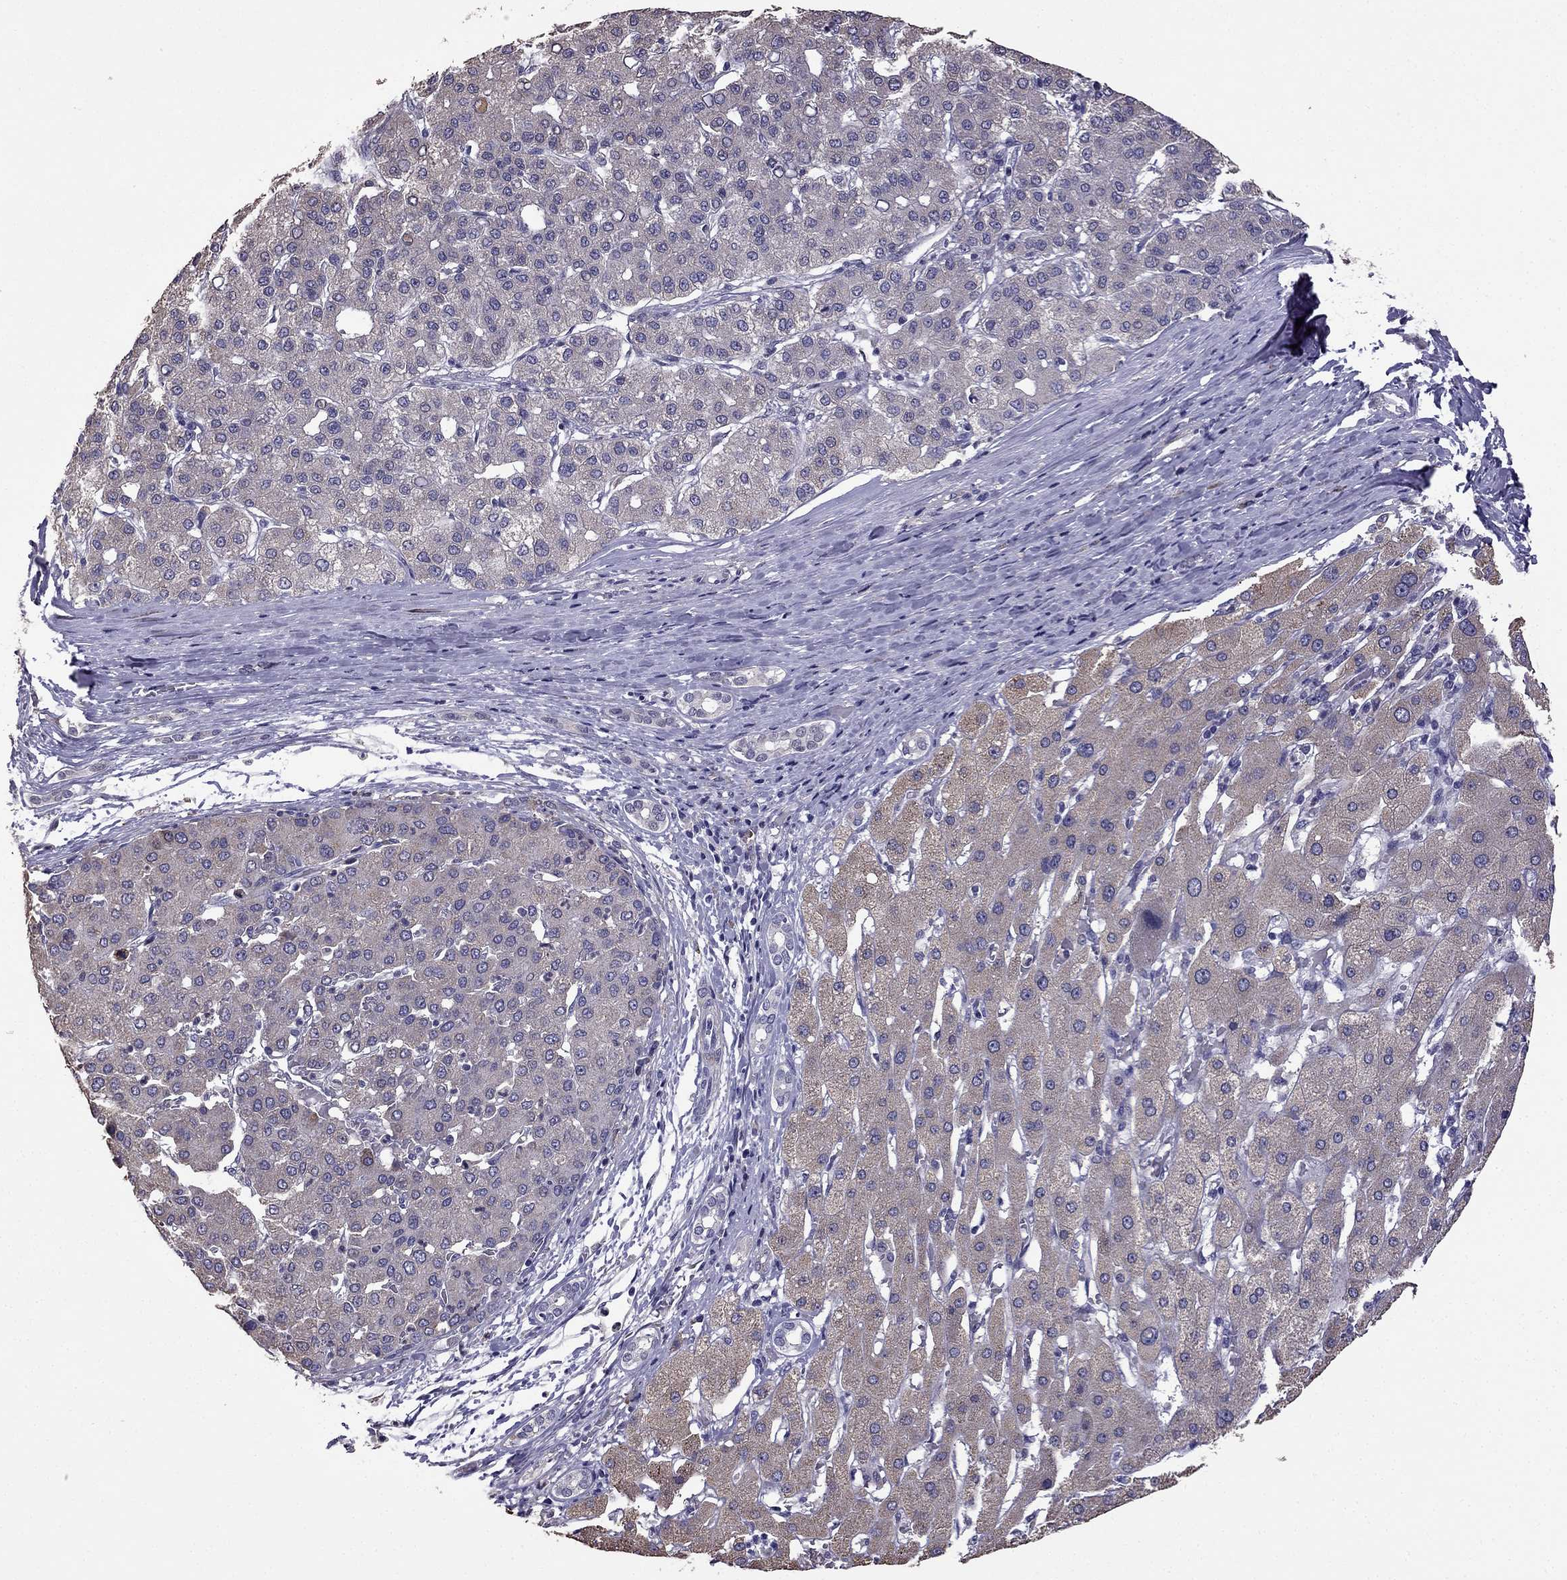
{"staining": {"intensity": "weak", "quantity": "<25%", "location": "cytoplasmic/membranous"}, "tissue": "liver cancer", "cell_type": "Tumor cells", "image_type": "cancer", "snomed": [{"axis": "morphology", "description": "Carcinoma, Hepatocellular, NOS"}, {"axis": "topography", "description": "Liver"}], "caption": "Immunohistochemistry micrograph of neoplastic tissue: liver cancer stained with DAB shows no significant protein expression in tumor cells.", "gene": "CDH9", "patient": {"sex": "male", "age": 65}}